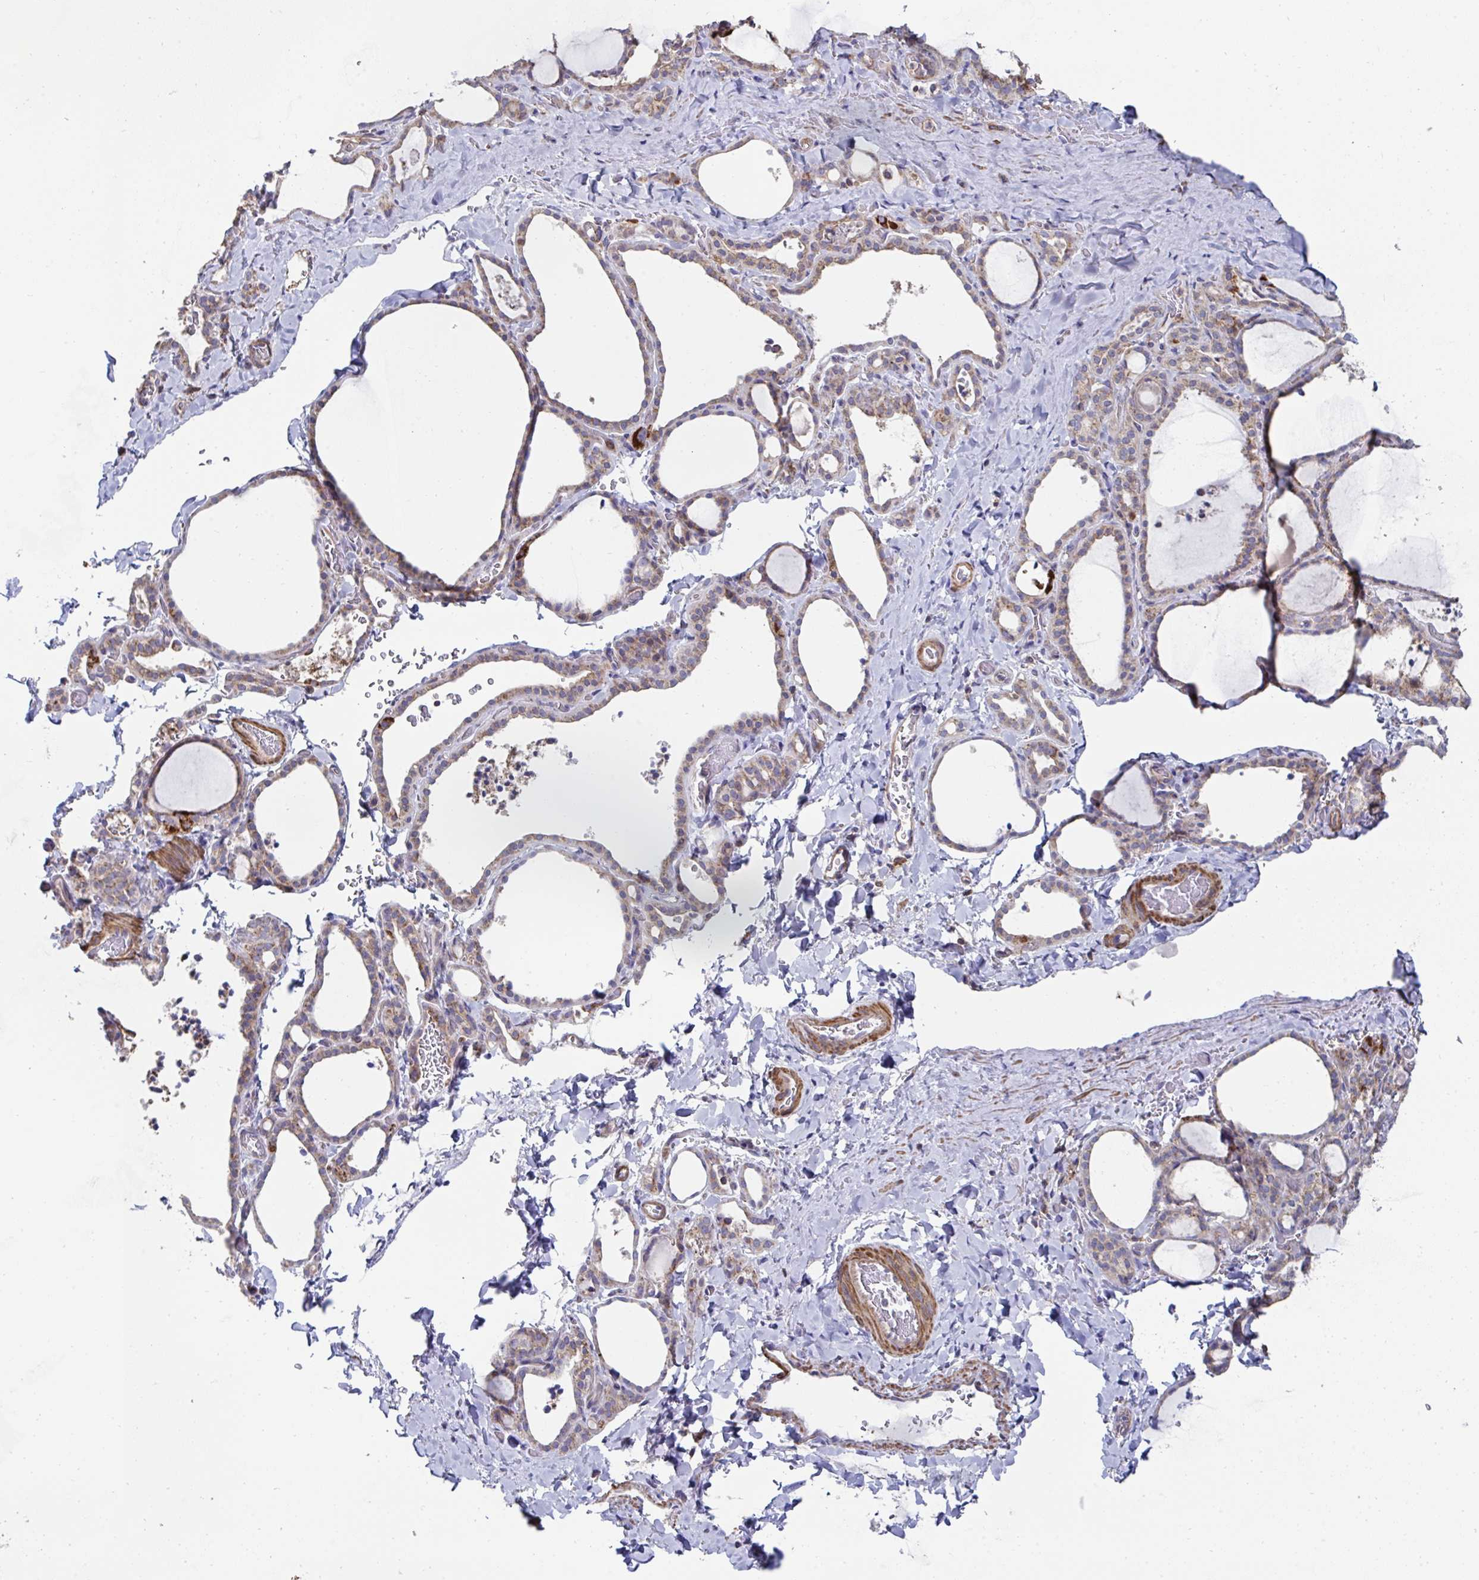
{"staining": {"intensity": "moderate", "quantity": ">75%", "location": "cytoplasmic/membranous"}, "tissue": "thyroid gland", "cell_type": "Glandular cells", "image_type": "normal", "snomed": [{"axis": "morphology", "description": "Normal tissue, NOS"}, {"axis": "topography", "description": "Thyroid gland"}], "caption": "Protein expression analysis of benign thyroid gland demonstrates moderate cytoplasmic/membranous expression in approximately >75% of glandular cells. (DAB IHC, brown staining for protein, blue staining for nuclei).", "gene": "DZANK1", "patient": {"sex": "female", "age": 22}}